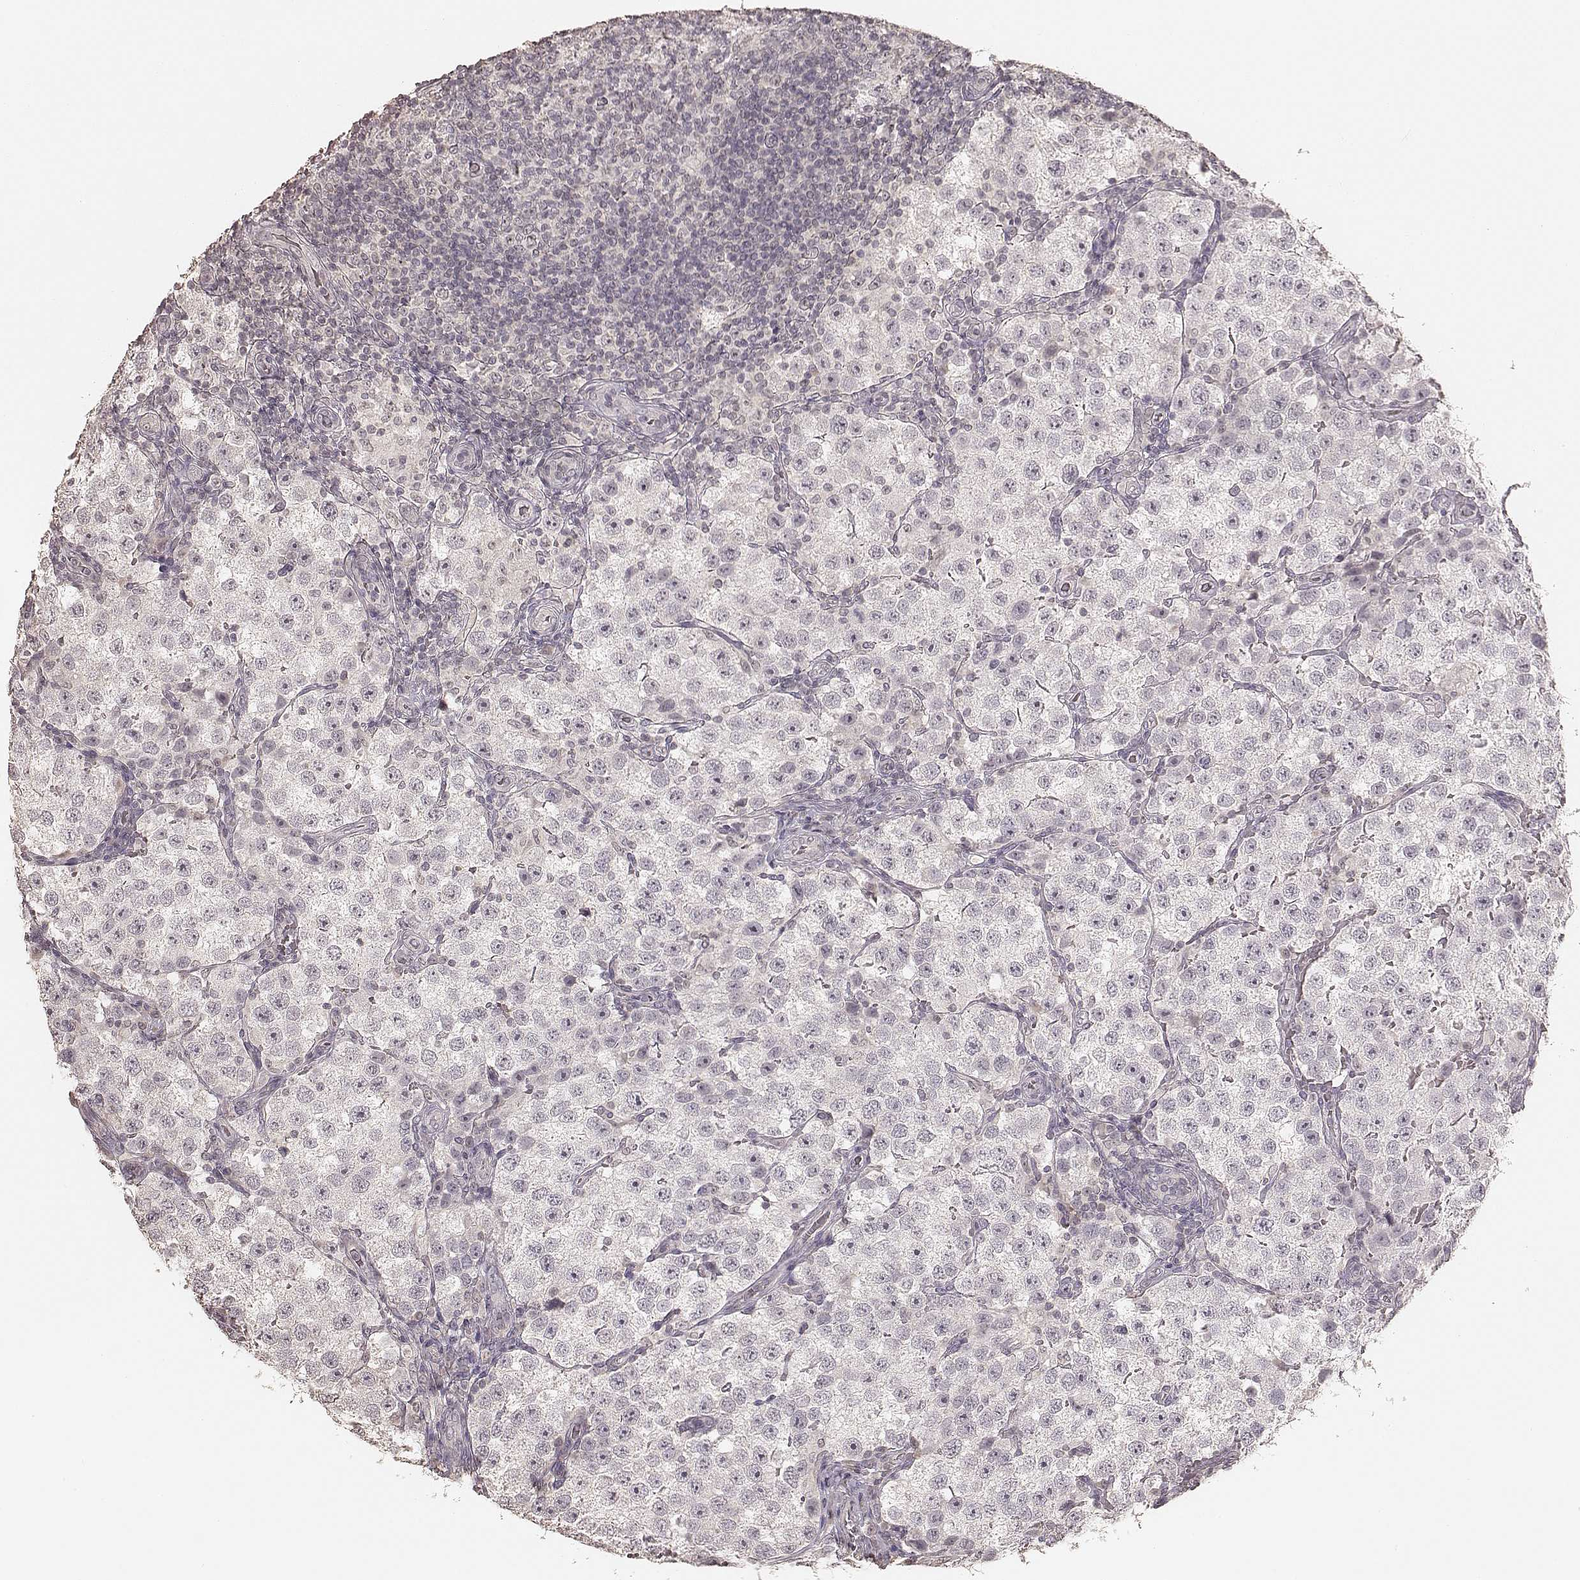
{"staining": {"intensity": "negative", "quantity": "none", "location": "none"}, "tissue": "testis cancer", "cell_type": "Tumor cells", "image_type": "cancer", "snomed": [{"axis": "morphology", "description": "Seminoma, NOS"}, {"axis": "topography", "description": "Testis"}], "caption": "Immunohistochemistry (IHC) of human testis cancer demonstrates no staining in tumor cells.", "gene": "LY6K", "patient": {"sex": "male", "age": 37}}